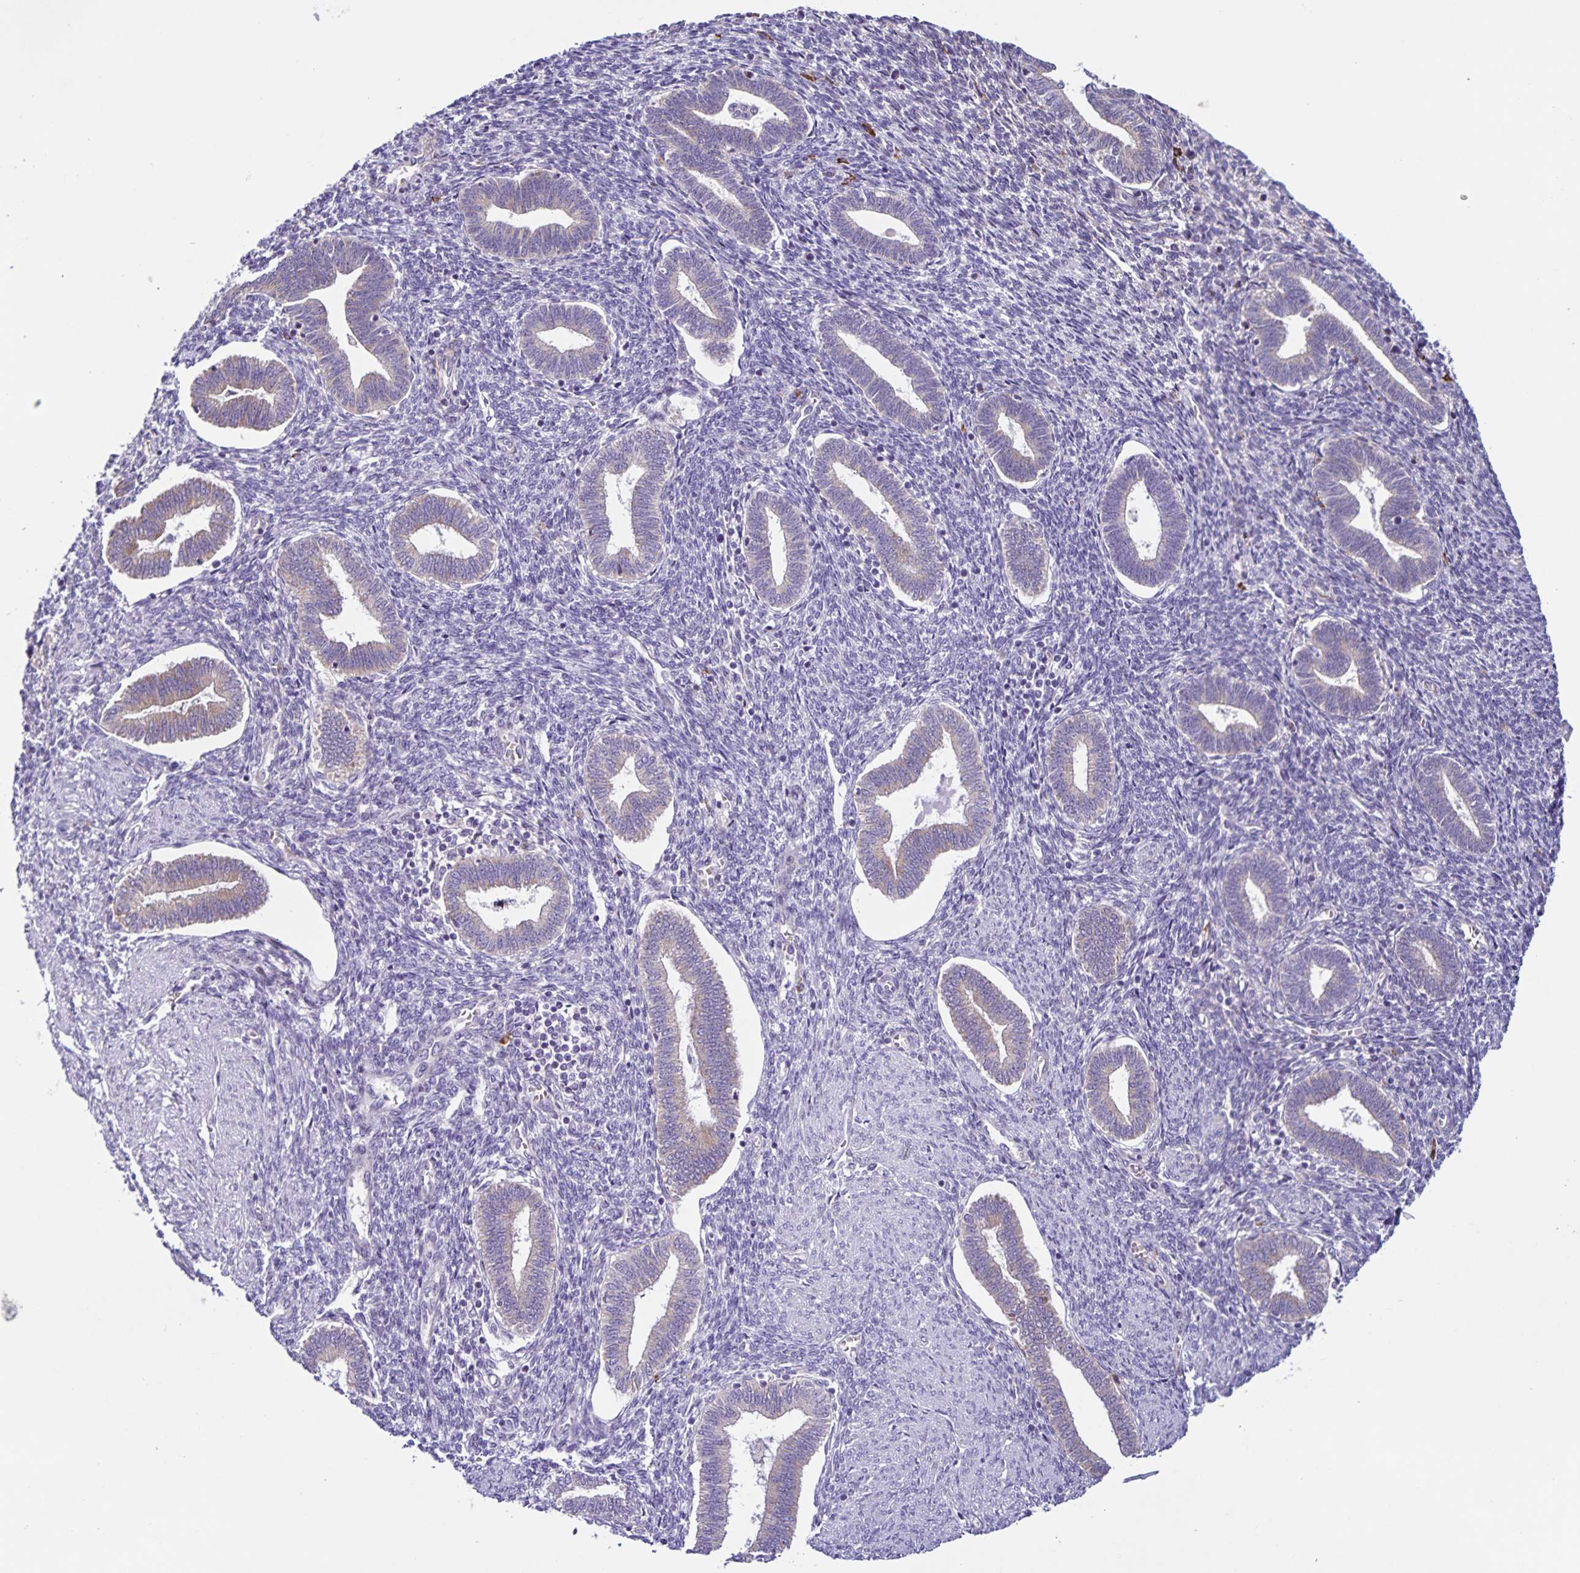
{"staining": {"intensity": "negative", "quantity": "none", "location": "none"}, "tissue": "endometrium", "cell_type": "Cells in endometrial stroma", "image_type": "normal", "snomed": [{"axis": "morphology", "description": "Normal tissue, NOS"}, {"axis": "topography", "description": "Endometrium"}], "caption": "A histopathology image of human endometrium is negative for staining in cells in endometrial stroma. The staining is performed using DAB brown chromogen with nuclei counter-stained in using hematoxylin.", "gene": "RNFT2", "patient": {"sex": "female", "age": 42}}